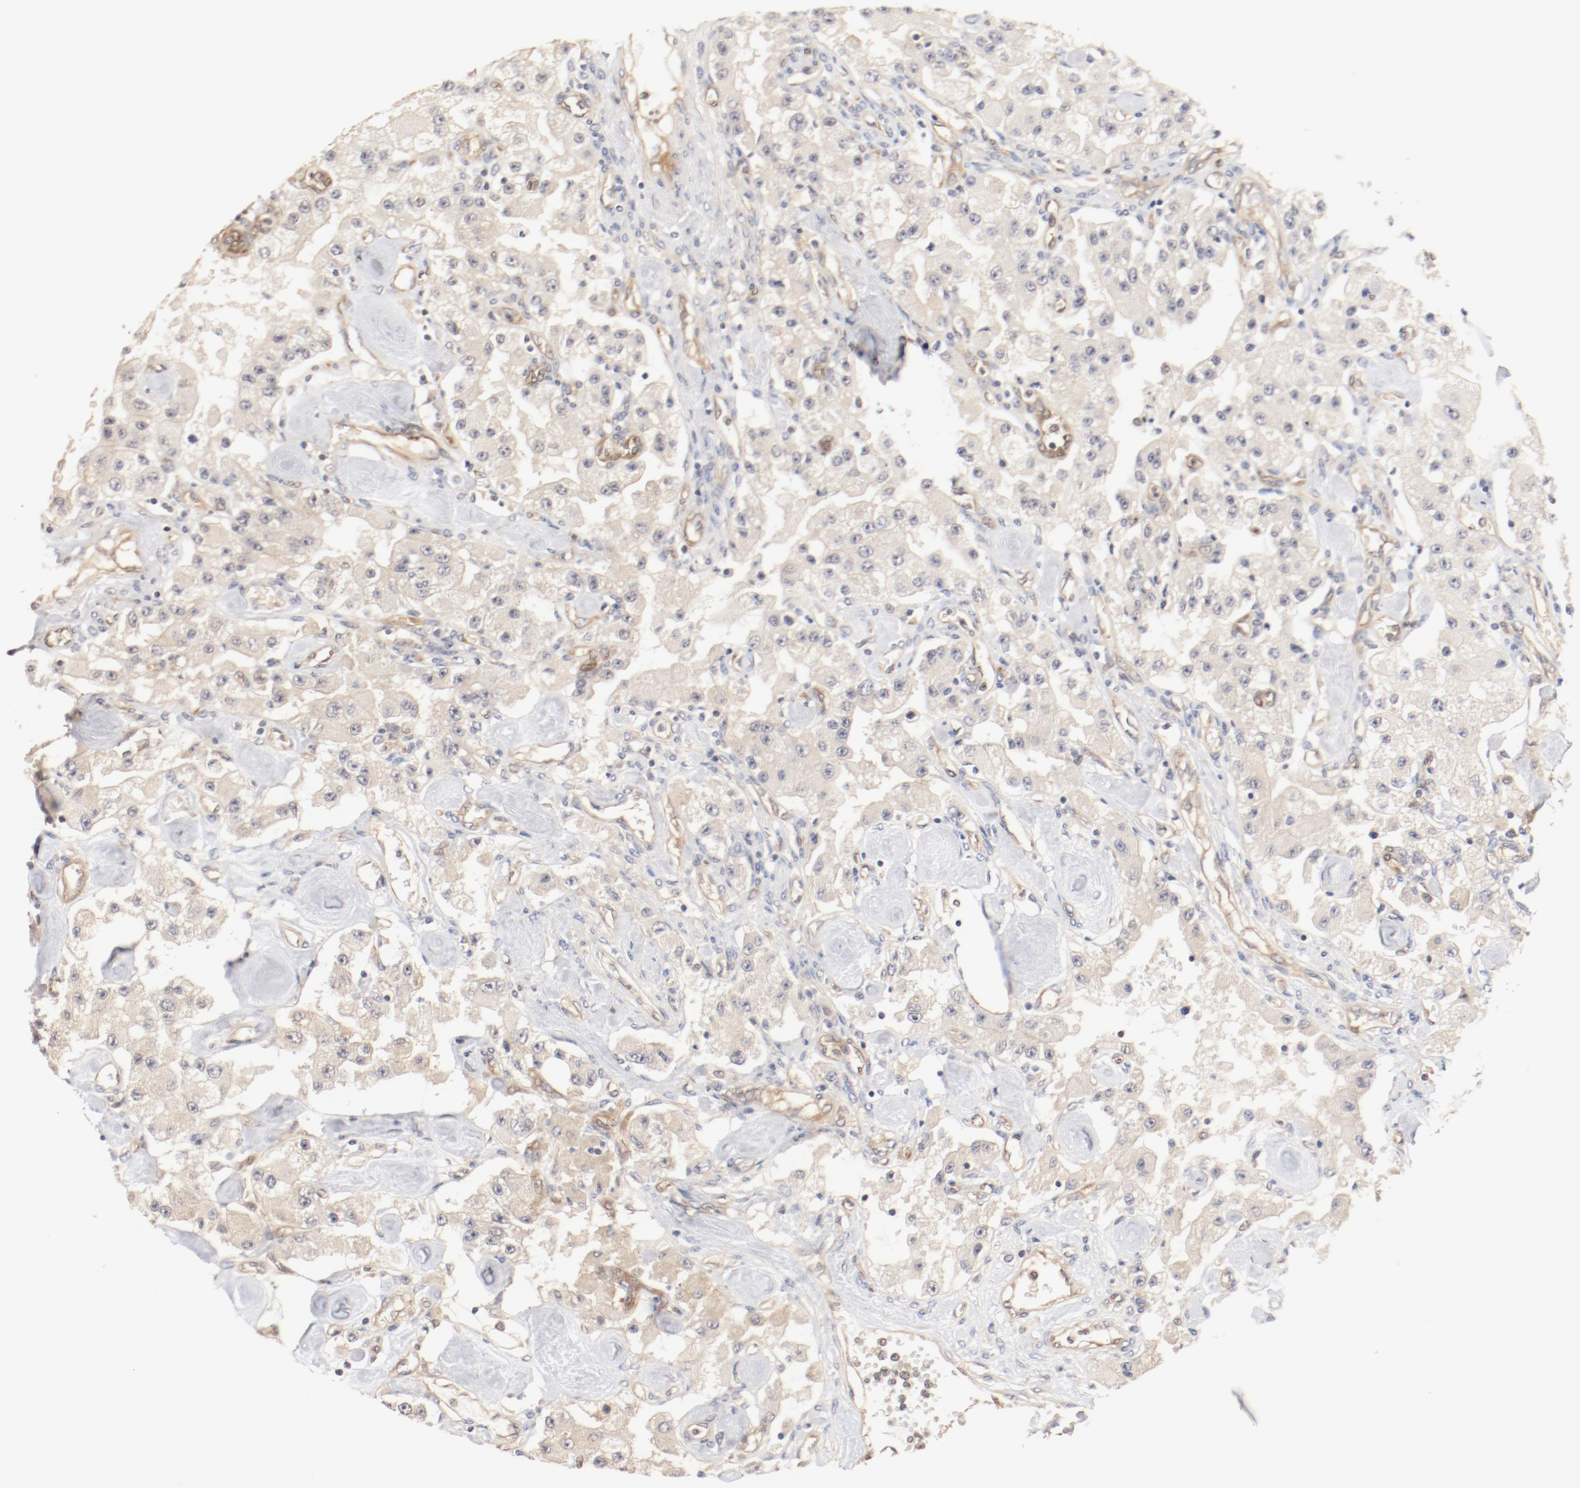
{"staining": {"intensity": "weak", "quantity": ">75%", "location": "cytoplasmic/membranous"}, "tissue": "carcinoid", "cell_type": "Tumor cells", "image_type": "cancer", "snomed": [{"axis": "morphology", "description": "Carcinoid, malignant, NOS"}, {"axis": "topography", "description": "Pancreas"}], "caption": "This histopathology image shows carcinoid (malignant) stained with immunohistochemistry to label a protein in brown. The cytoplasmic/membranous of tumor cells show weak positivity for the protein. Nuclei are counter-stained blue.", "gene": "UBE2J1", "patient": {"sex": "male", "age": 41}}